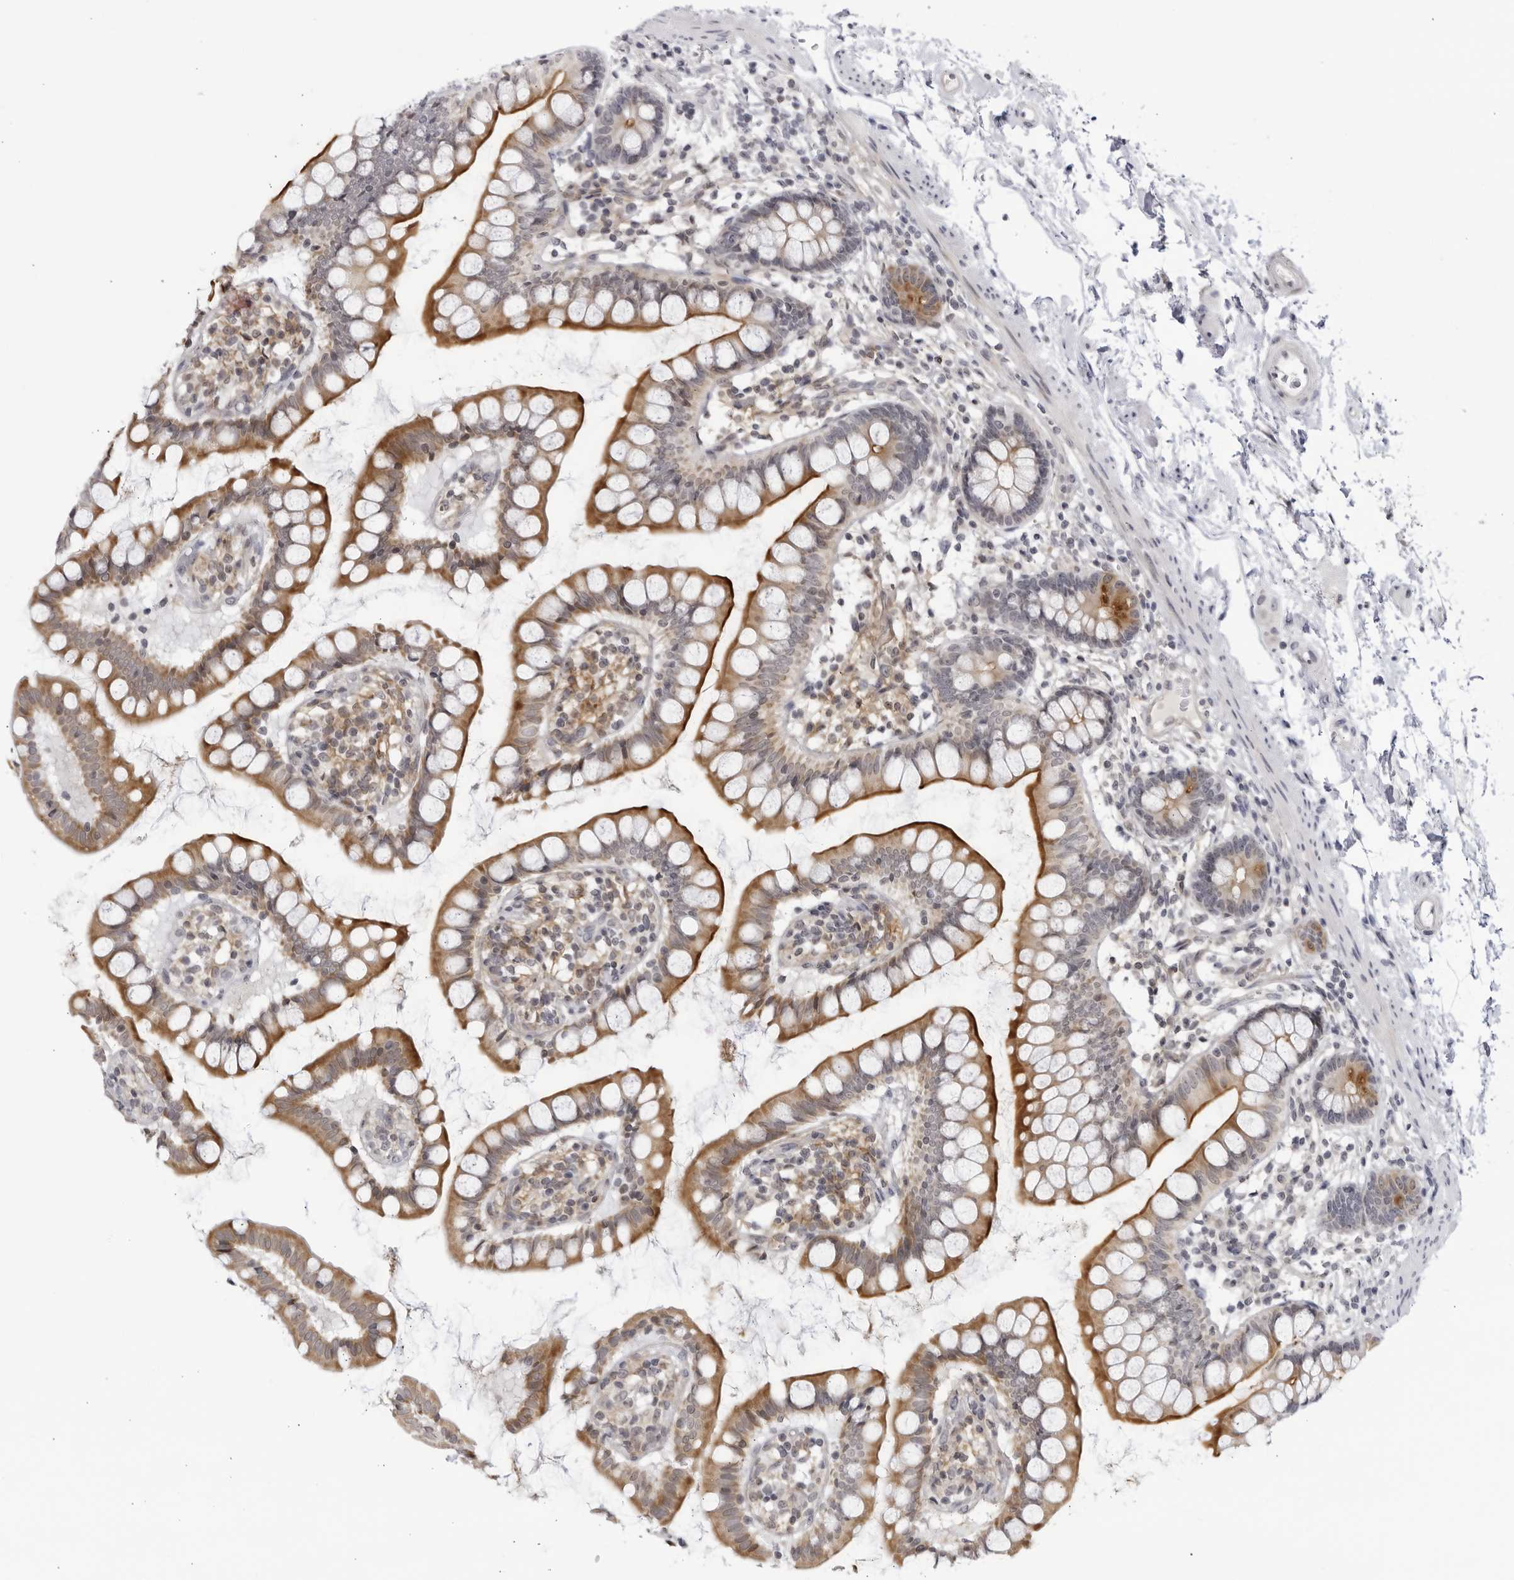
{"staining": {"intensity": "strong", "quantity": "25%-75%", "location": "cytoplasmic/membranous"}, "tissue": "small intestine", "cell_type": "Glandular cells", "image_type": "normal", "snomed": [{"axis": "morphology", "description": "Normal tissue, NOS"}, {"axis": "topography", "description": "Small intestine"}], "caption": "Immunohistochemical staining of normal human small intestine displays strong cytoplasmic/membranous protein expression in approximately 25%-75% of glandular cells.", "gene": "CNBD1", "patient": {"sex": "female", "age": 84}}